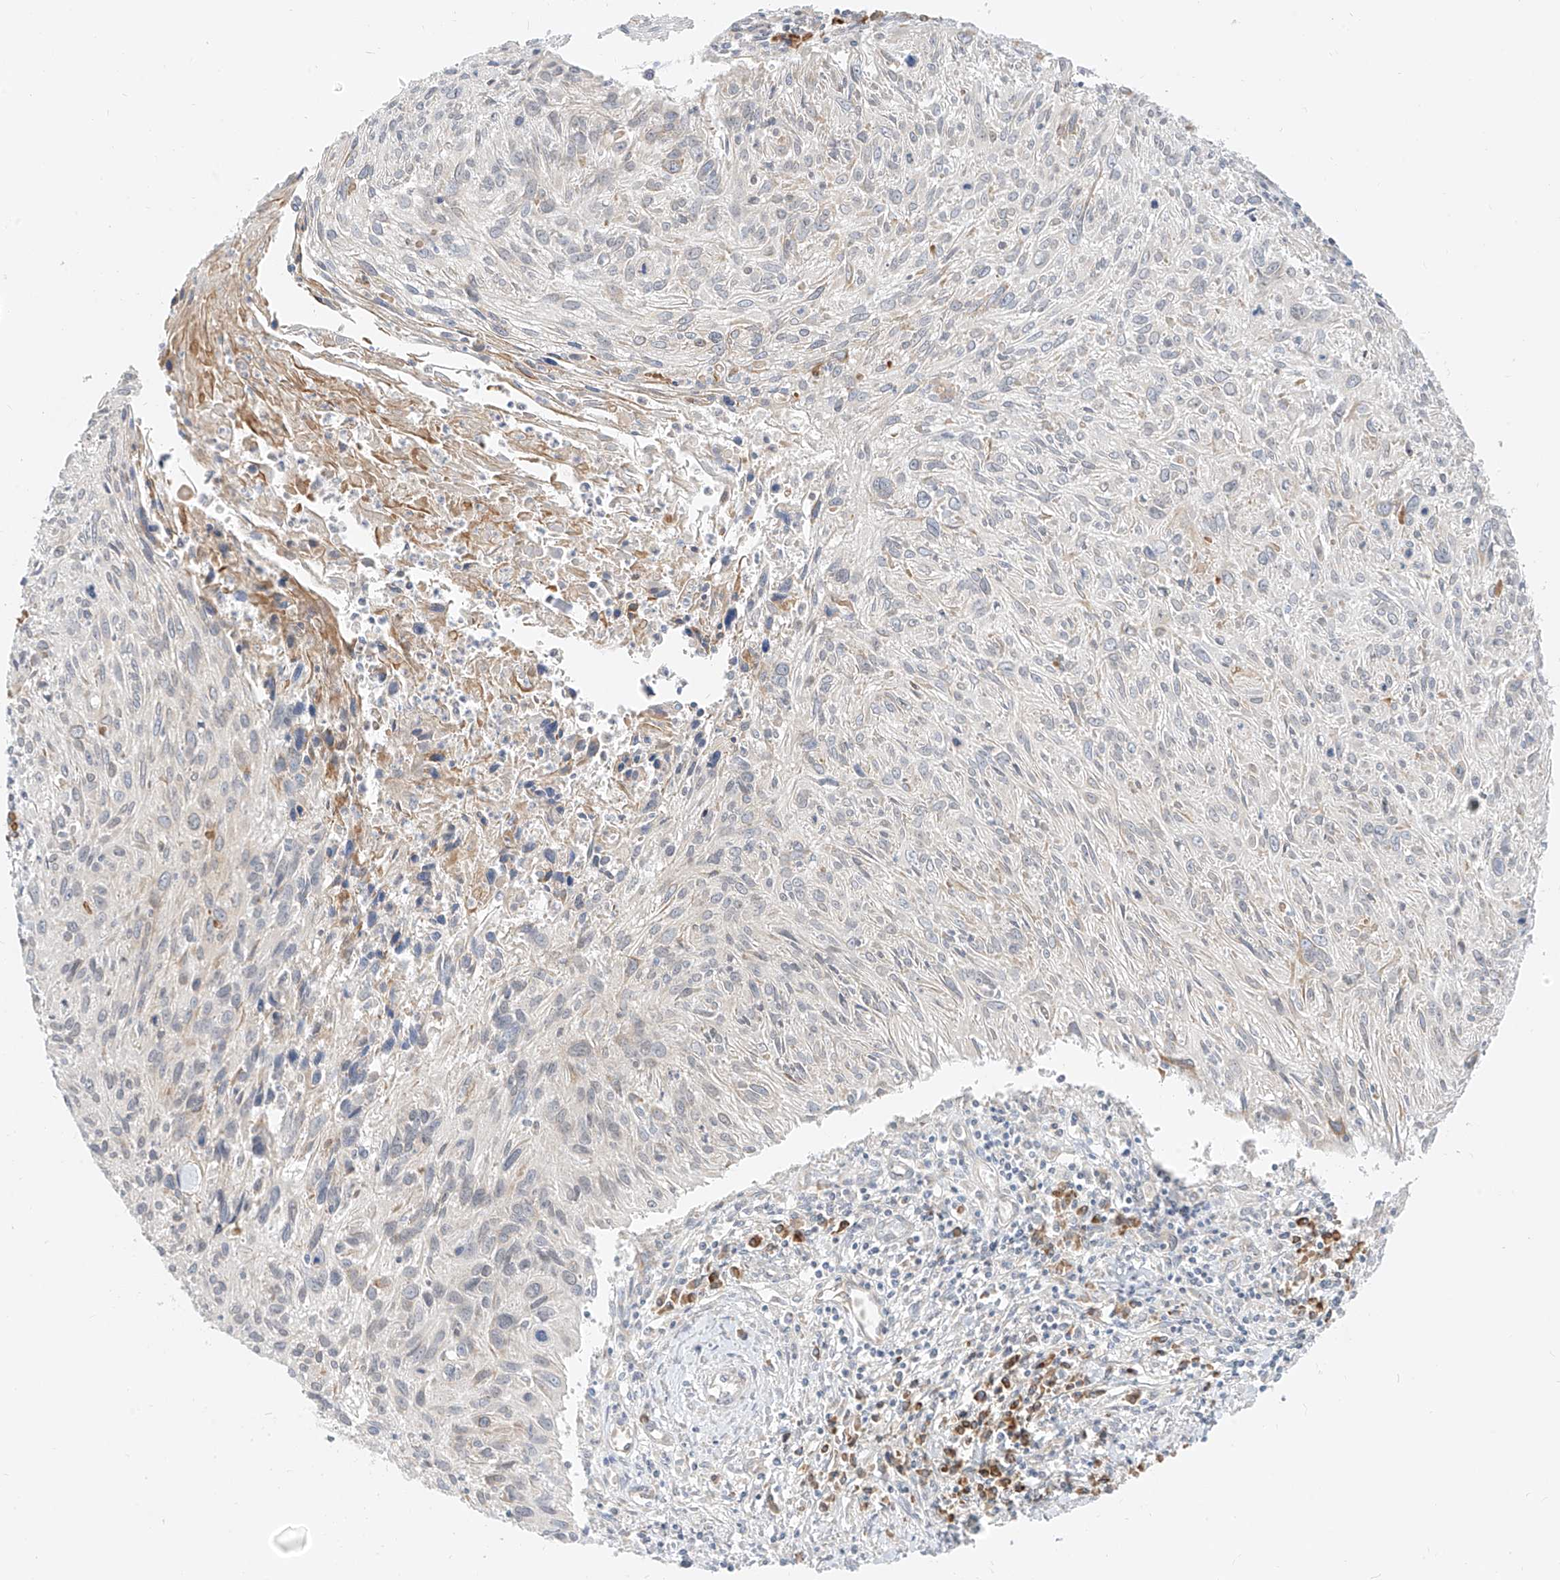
{"staining": {"intensity": "negative", "quantity": "none", "location": "none"}, "tissue": "cervical cancer", "cell_type": "Tumor cells", "image_type": "cancer", "snomed": [{"axis": "morphology", "description": "Squamous cell carcinoma, NOS"}, {"axis": "topography", "description": "Cervix"}], "caption": "Cervical squamous cell carcinoma was stained to show a protein in brown. There is no significant staining in tumor cells.", "gene": "STT3A", "patient": {"sex": "female", "age": 51}}